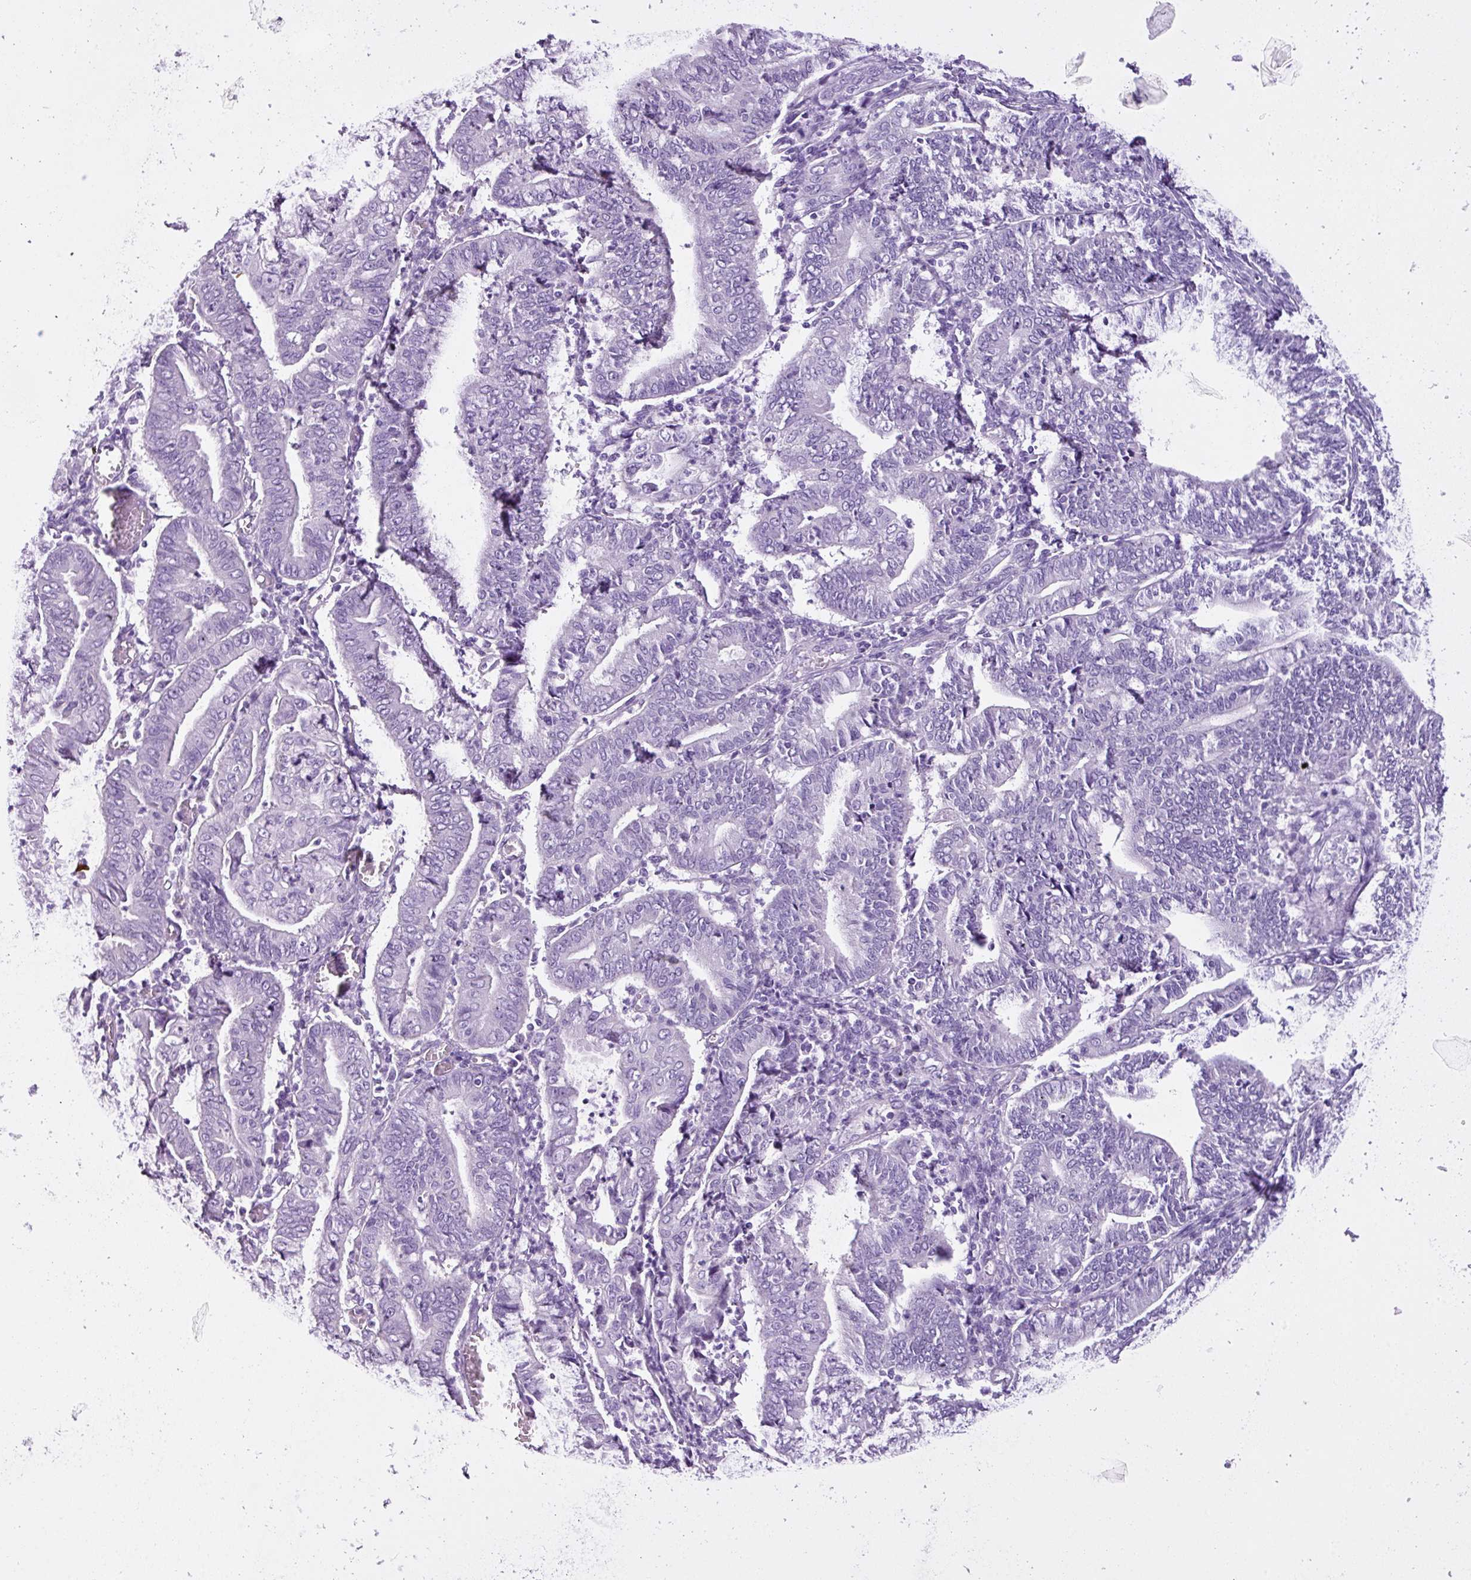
{"staining": {"intensity": "negative", "quantity": "none", "location": "none"}, "tissue": "endometrial cancer", "cell_type": "Tumor cells", "image_type": "cancer", "snomed": [{"axis": "morphology", "description": "Adenocarcinoma, NOS"}, {"axis": "topography", "description": "Endometrium"}], "caption": "Image shows no protein staining in tumor cells of endometrial adenocarcinoma tissue. (DAB immunohistochemistry (IHC), high magnification).", "gene": "LILRB4", "patient": {"sex": "female", "age": 60}}